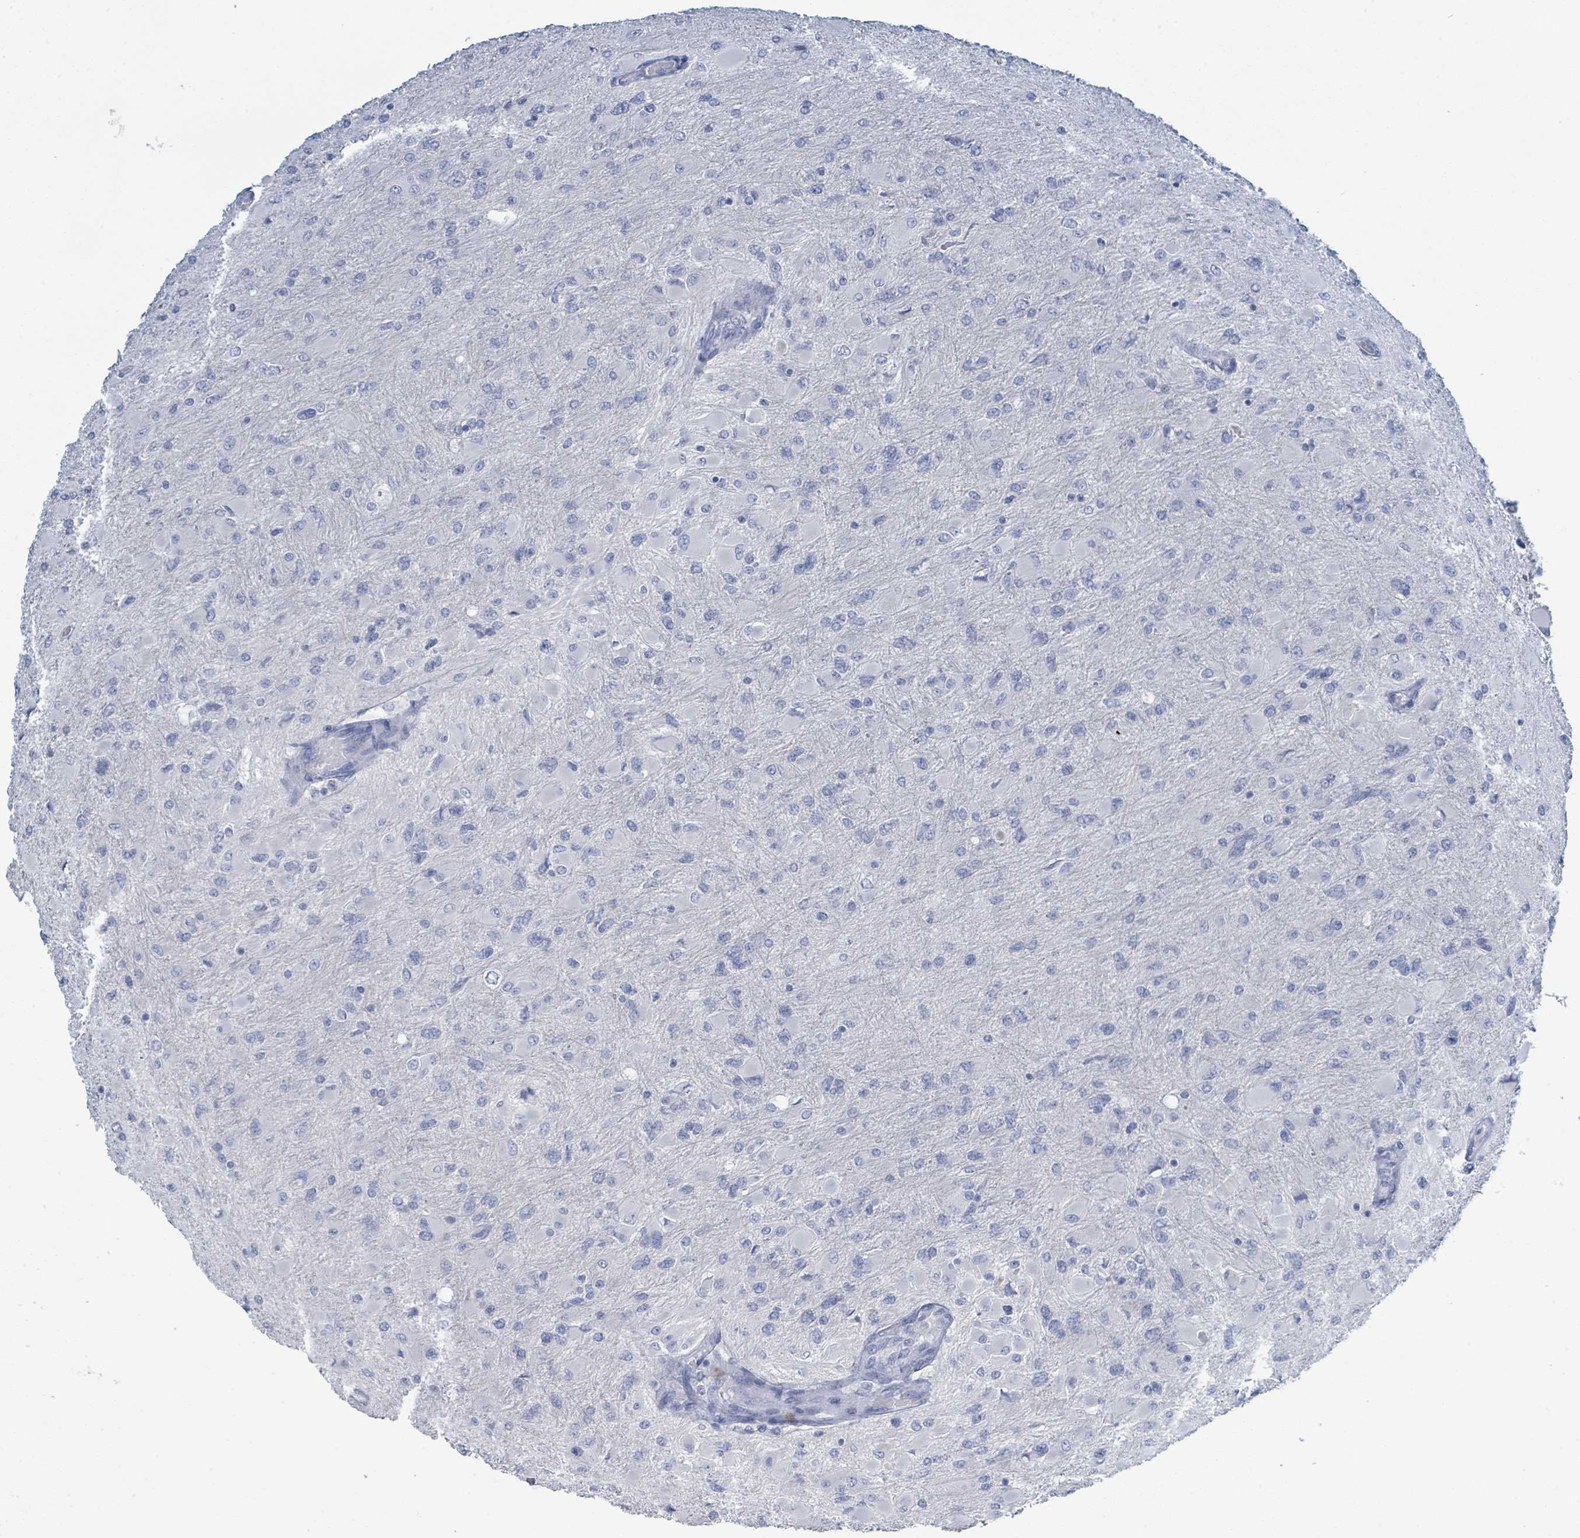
{"staining": {"intensity": "negative", "quantity": "none", "location": "none"}, "tissue": "glioma", "cell_type": "Tumor cells", "image_type": "cancer", "snomed": [{"axis": "morphology", "description": "Glioma, malignant, High grade"}, {"axis": "topography", "description": "Cerebral cortex"}], "caption": "High power microscopy histopathology image of an IHC histopathology image of high-grade glioma (malignant), revealing no significant positivity in tumor cells. The staining is performed using DAB brown chromogen with nuclei counter-stained in using hematoxylin.", "gene": "DEFA4", "patient": {"sex": "female", "age": 36}}